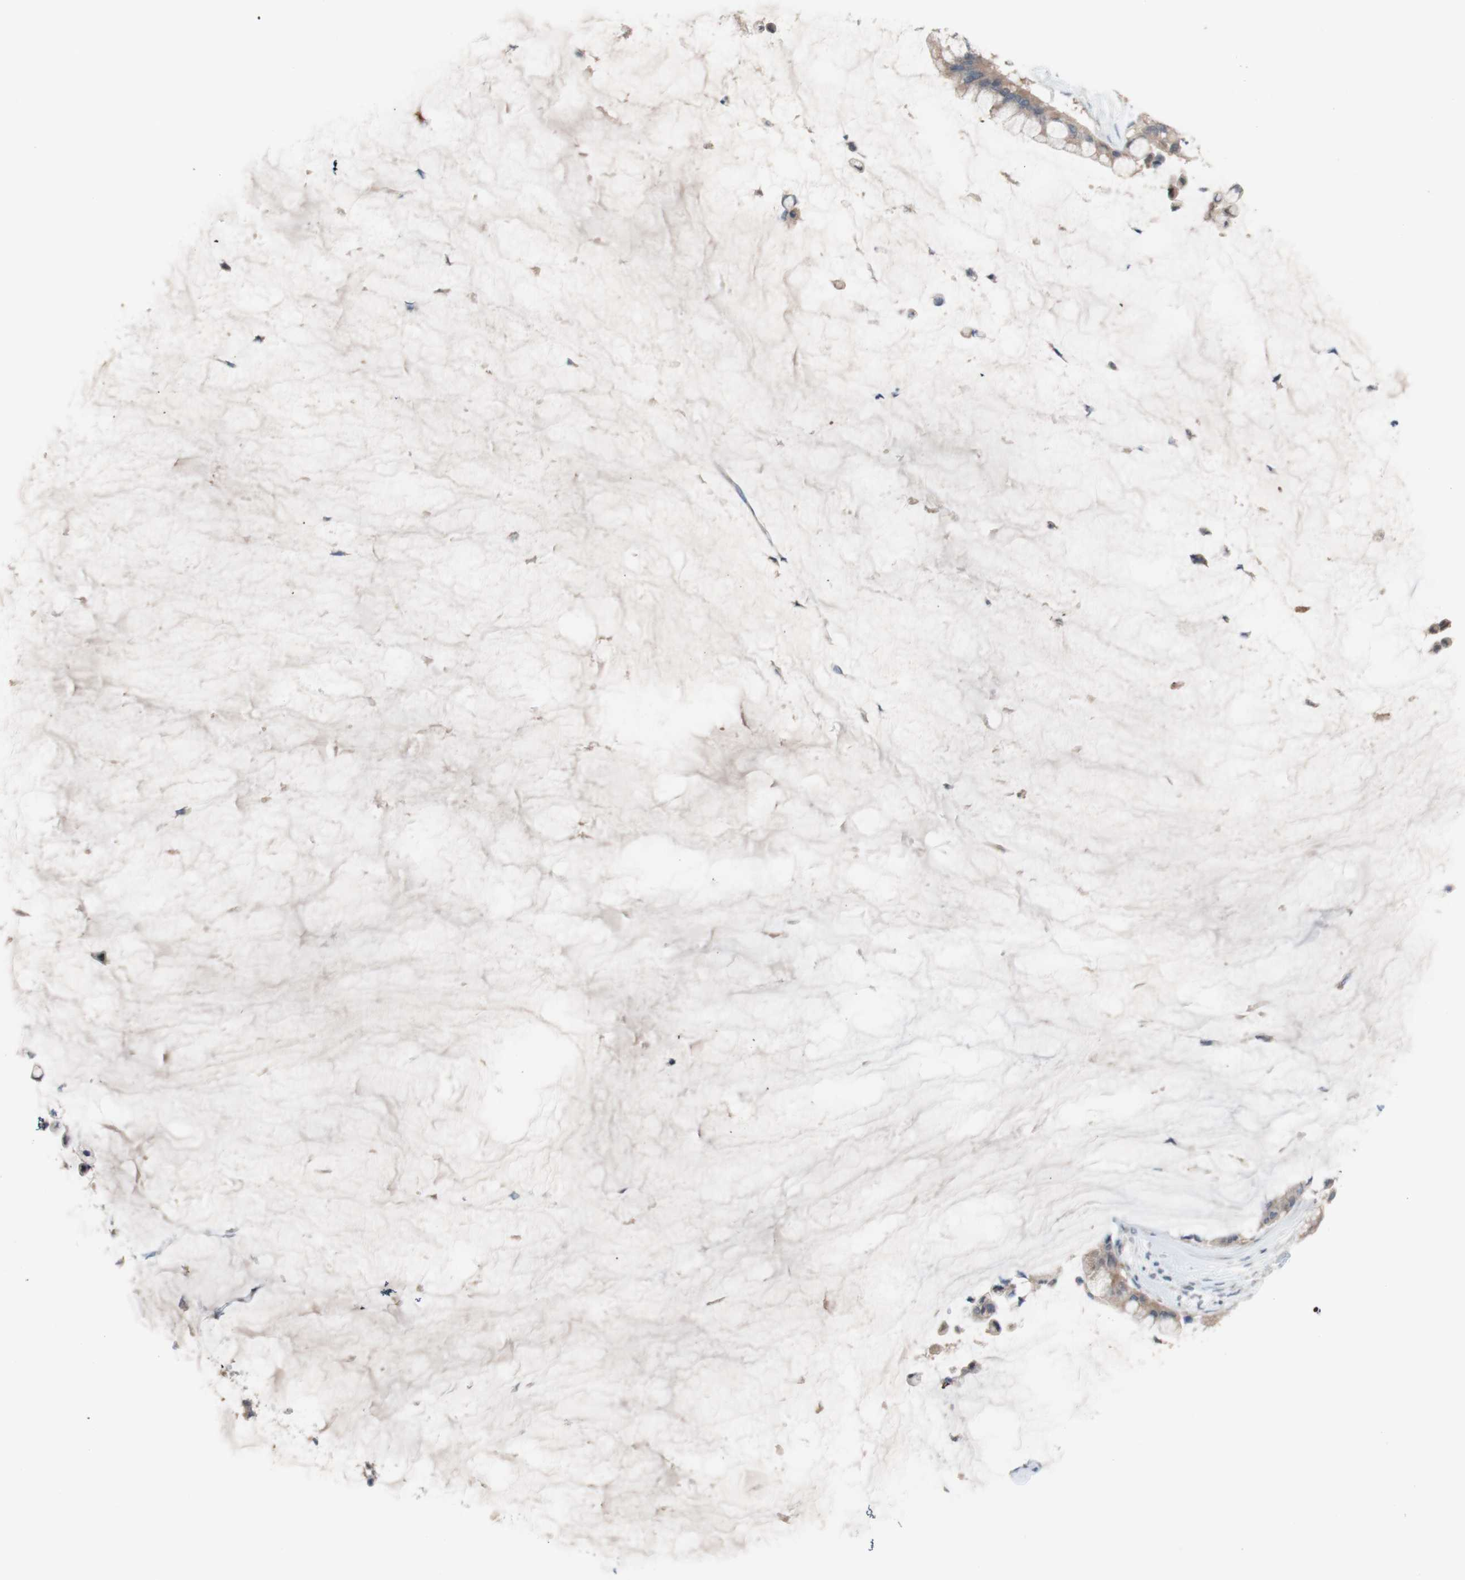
{"staining": {"intensity": "weak", "quantity": ">75%", "location": "cytoplasmic/membranous"}, "tissue": "pancreatic cancer", "cell_type": "Tumor cells", "image_type": "cancer", "snomed": [{"axis": "morphology", "description": "Adenocarcinoma, NOS"}, {"axis": "topography", "description": "Pancreas"}], "caption": "An image of human pancreatic cancer stained for a protein displays weak cytoplasmic/membranous brown staining in tumor cells.", "gene": "PEX2", "patient": {"sex": "male", "age": 41}}